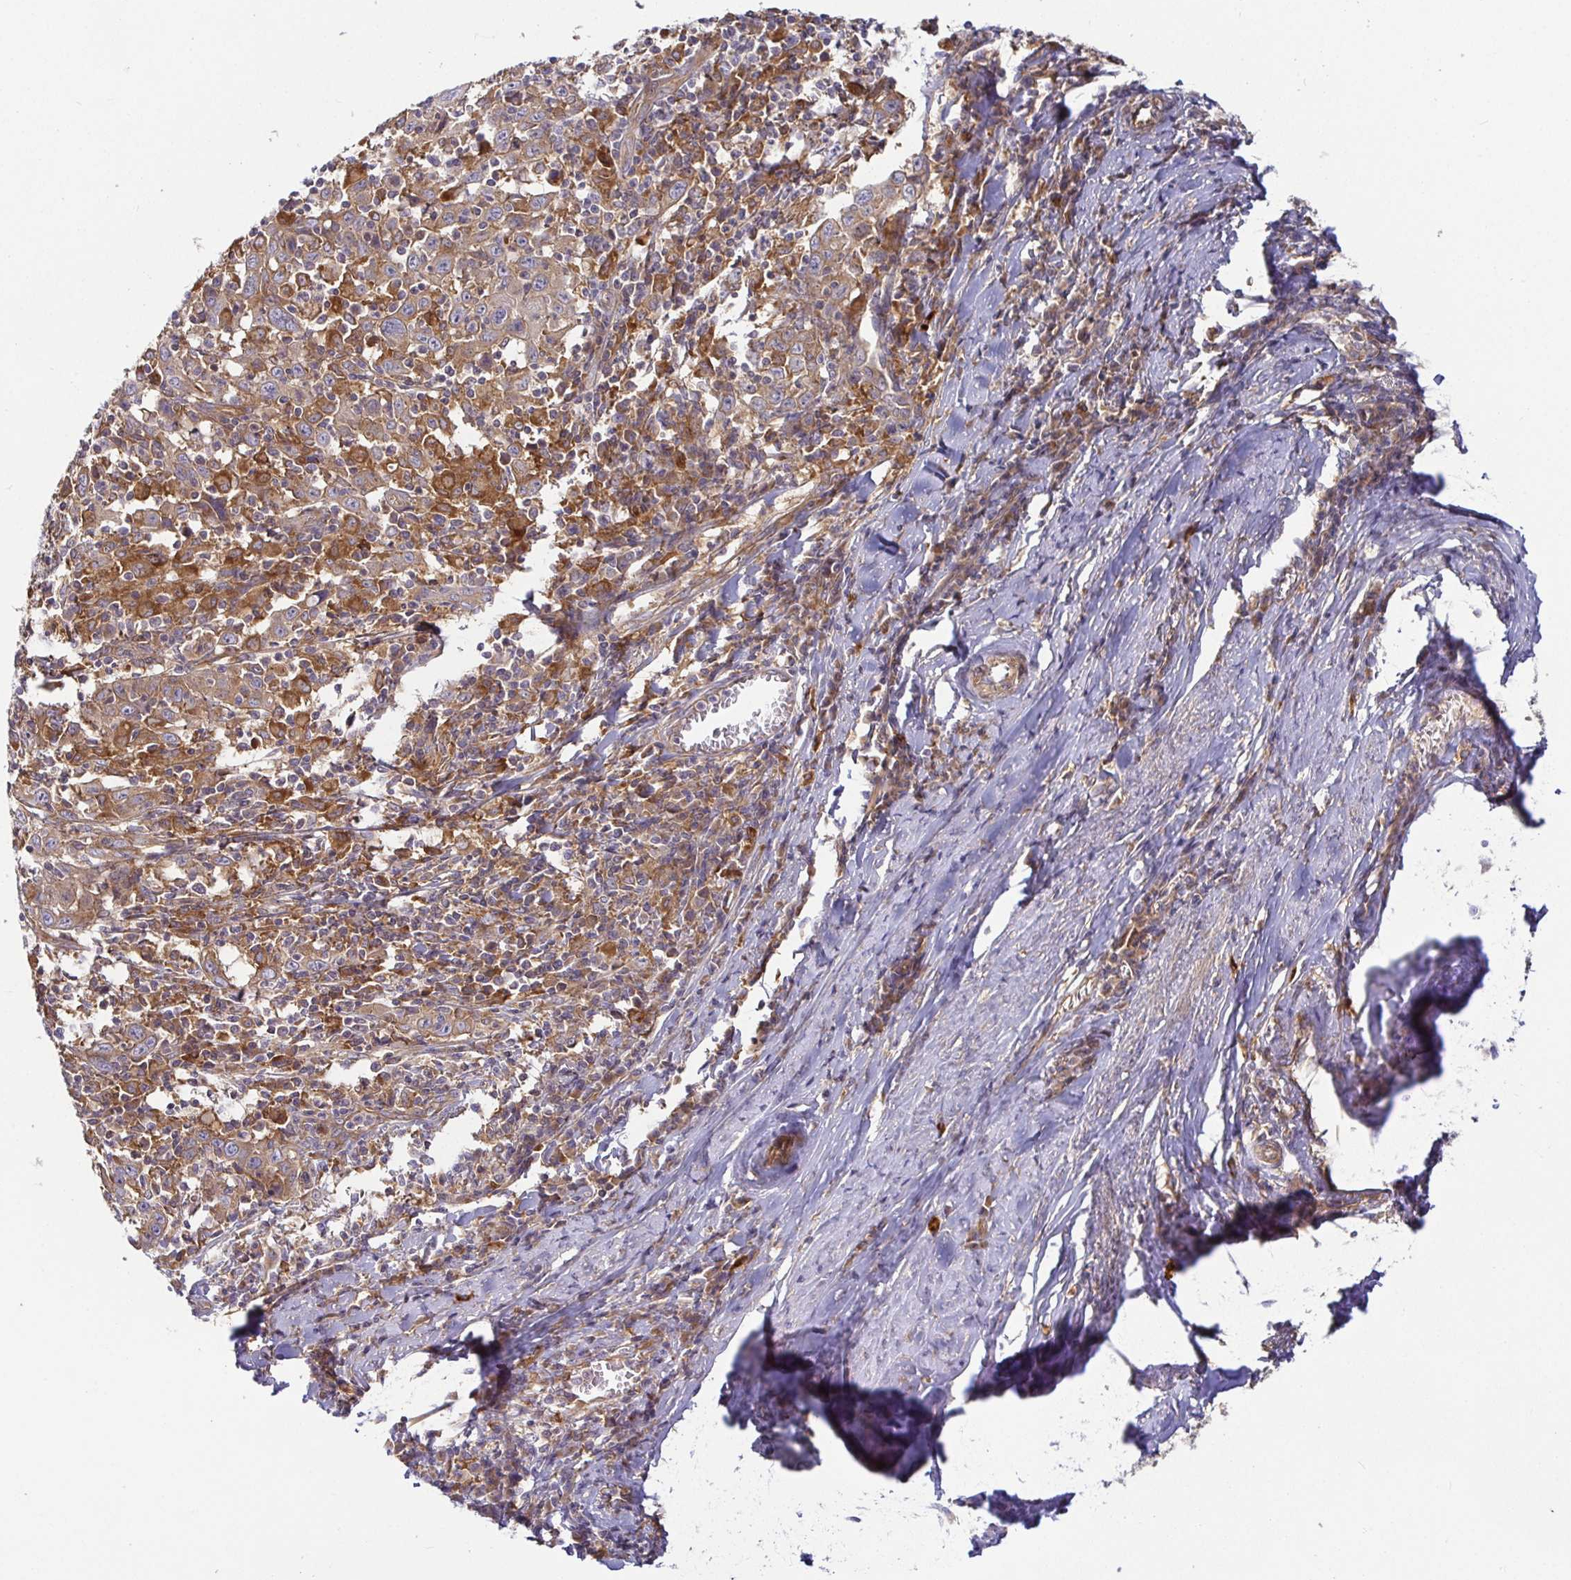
{"staining": {"intensity": "moderate", "quantity": ">75%", "location": "cytoplasmic/membranous"}, "tissue": "cervical cancer", "cell_type": "Tumor cells", "image_type": "cancer", "snomed": [{"axis": "morphology", "description": "Squamous cell carcinoma, NOS"}, {"axis": "topography", "description": "Cervix"}], "caption": "Cervical squamous cell carcinoma tissue reveals moderate cytoplasmic/membranous staining in about >75% of tumor cells, visualized by immunohistochemistry. Nuclei are stained in blue.", "gene": "SNX8", "patient": {"sex": "female", "age": 46}}